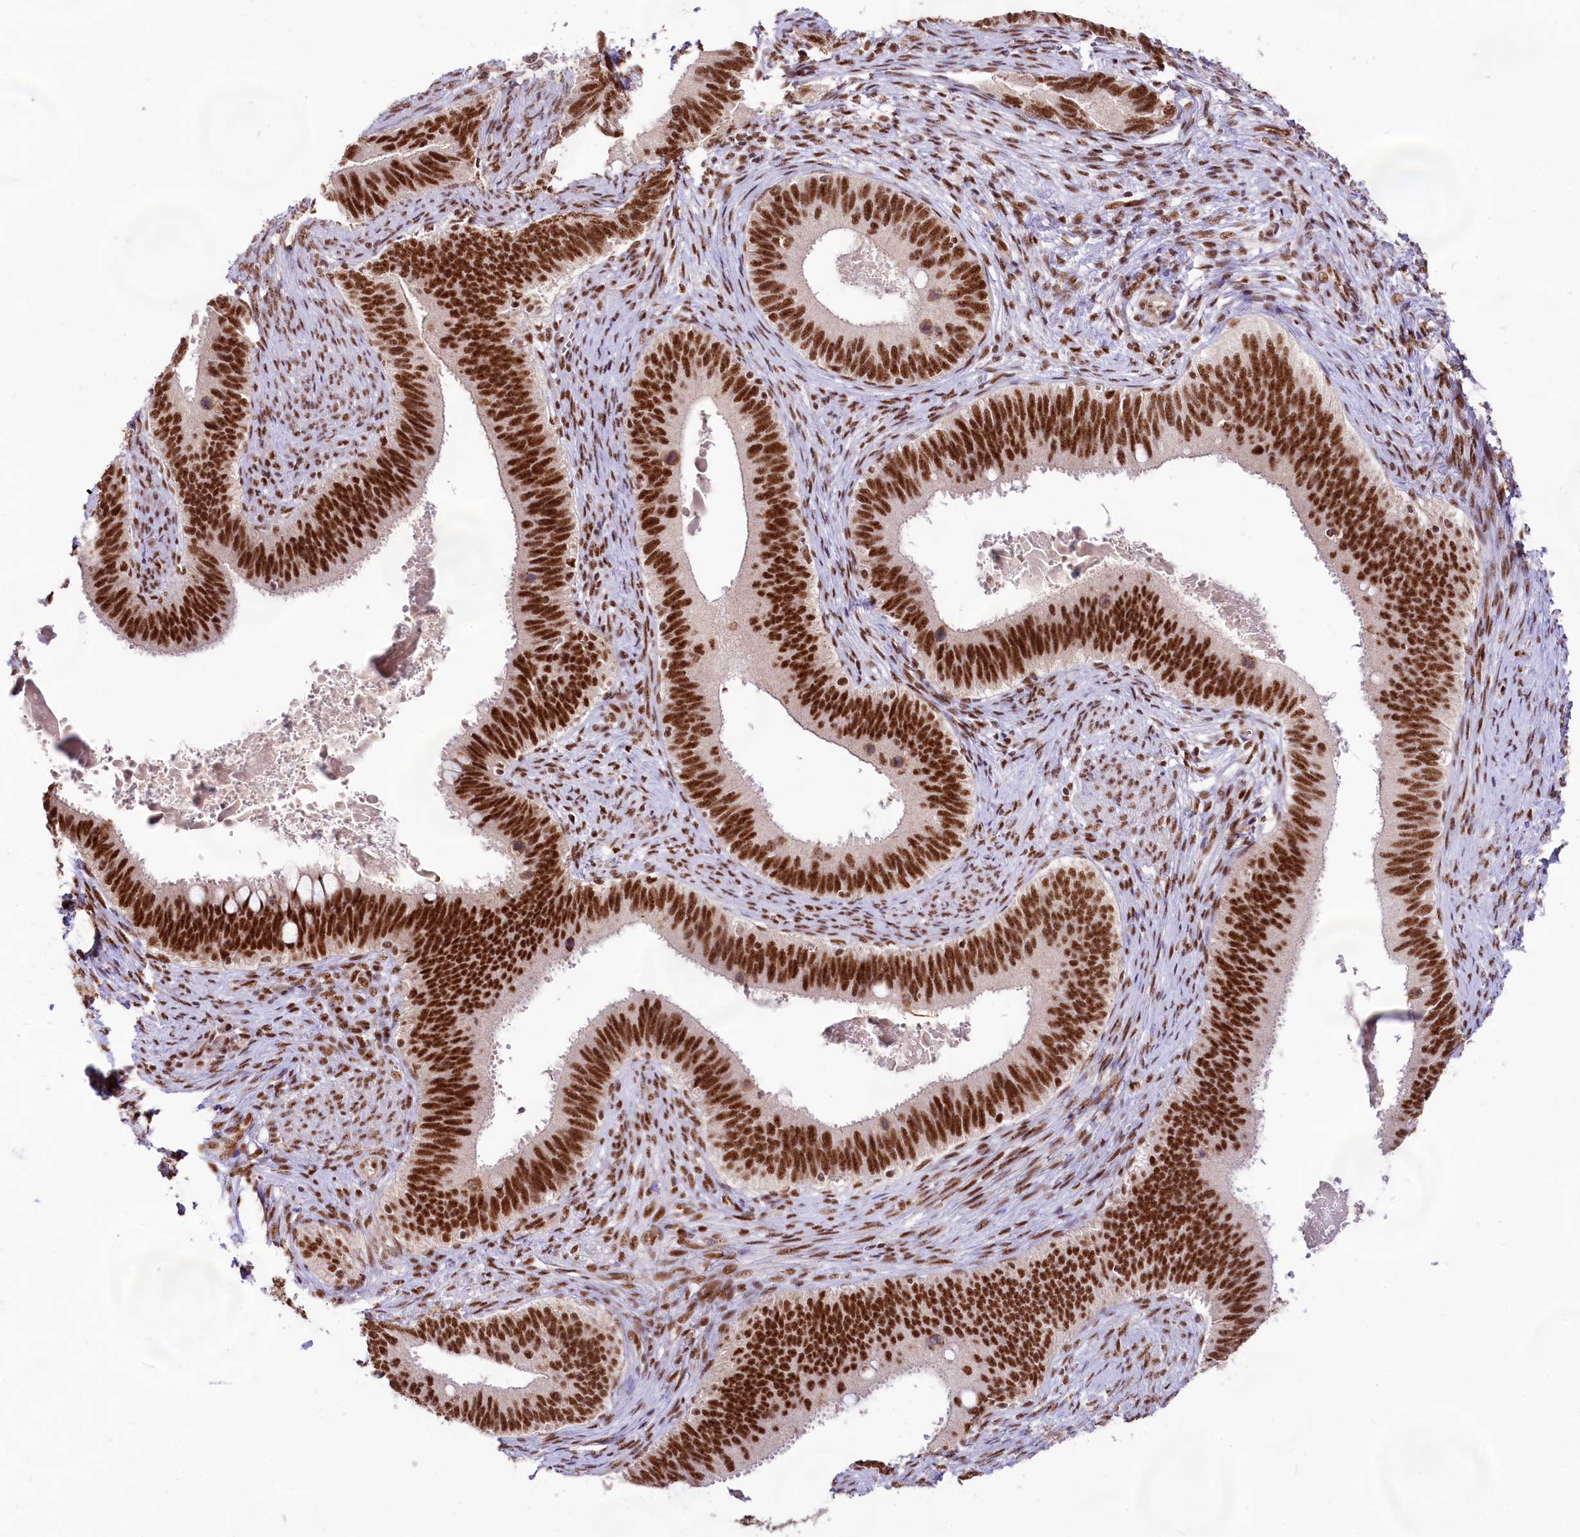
{"staining": {"intensity": "strong", "quantity": ">75%", "location": "nuclear"}, "tissue": "cervical cancer", "cell_type": "Tumor cells", "image_type": "cancer", "snomed": [{"axis": "morphology", "description": "Adenocarcinoma, NOS"}, {"axis": "topography", "description": "Cervix"}], "caption": "Immunohistochemical staining of human cervical adenocarcinoma exhibits high levels of strong nuclear staining in about >75% of tumor cells.", "gene": "HIRA", "patient": {"sex": "female", "age": 42}}